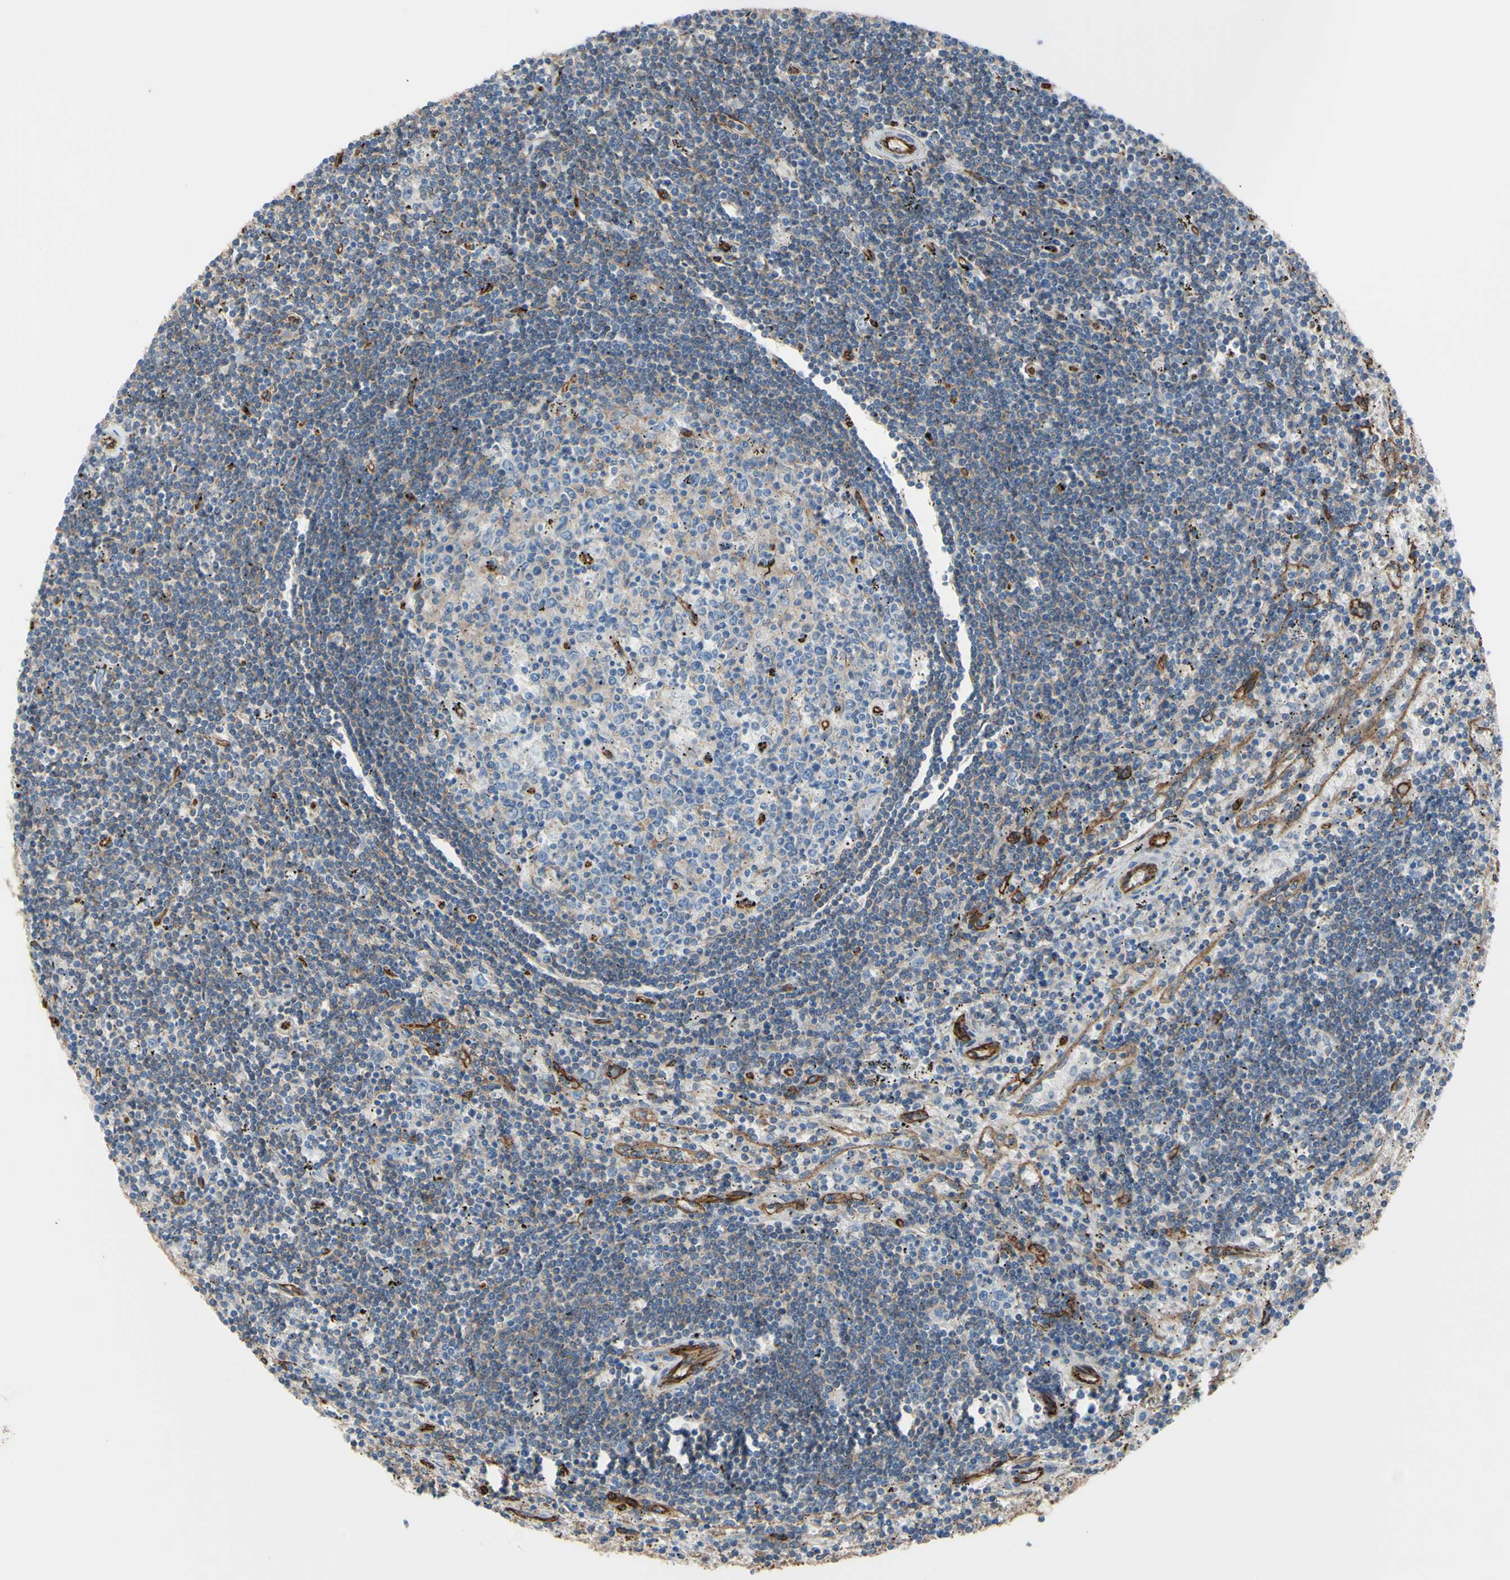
{"staining": {"intensity": "weak", "quantity": ">75%", "location": "cytoplasmic/membranous"}, "tissue": "lymphoma", "cell_type": "Tumor cells", "image_type": "cancer", "snomed": [{"axis": "morphology", "description": "Malignant lymphoma, non-Hodgkin's type, Low grade"}, {"axis": "topography", "description": "Spleen"}], "caption": "Protein analysis of low-grade malignant lymphoma, non-Hodgkin's type tissue displays weak cytoplasmic/membranous staining in approximately >75% of tumor cells.", "gene": "TPBG", "patient": {"sex": "male", "age": 76}}